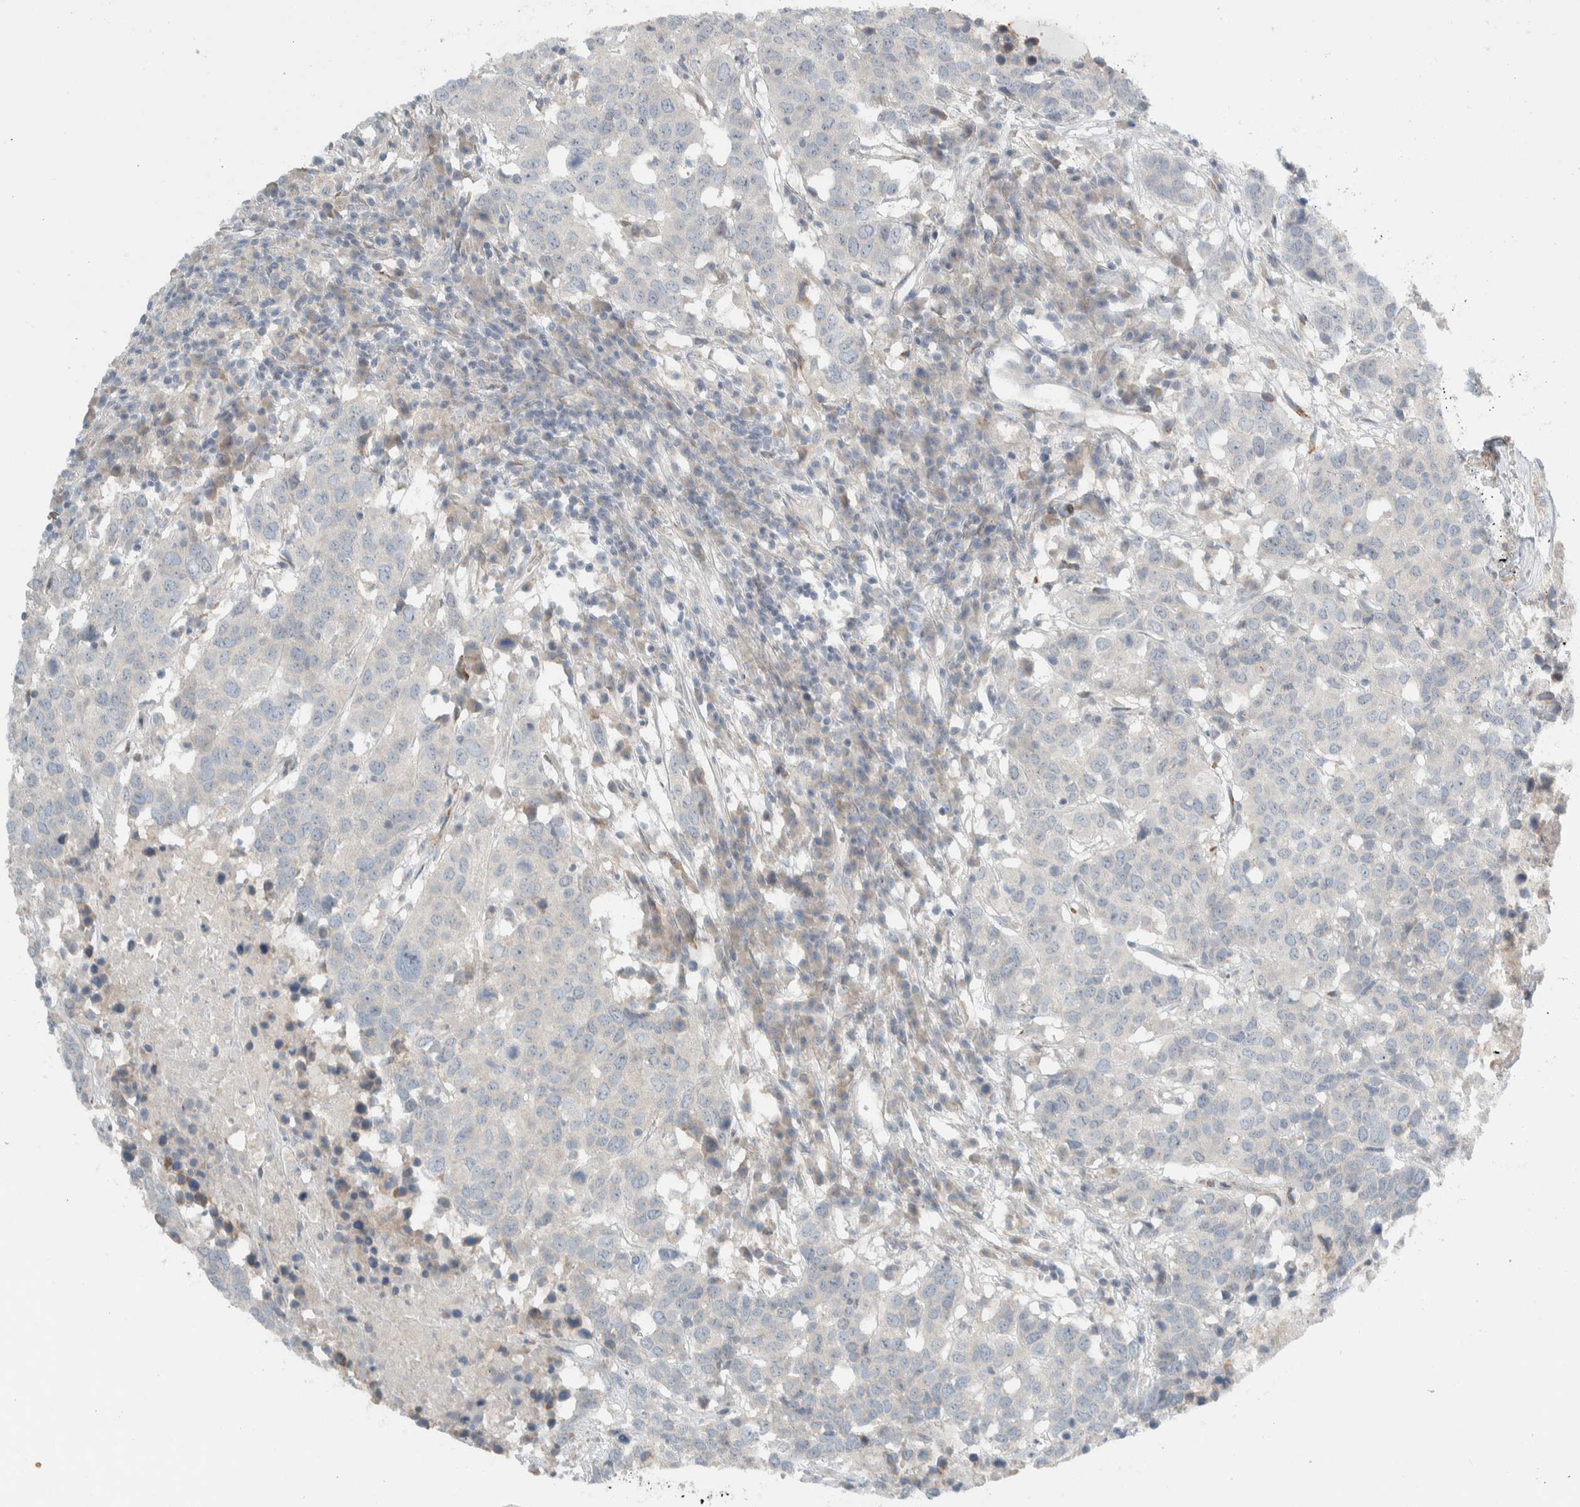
{"staining": {"intensity": "negative", "quantity": "none", "location": "none"}, "tissue": "head and neck cancer", "cell_type": "Tumor cells", "image_type": "cancer", "snomed": [{"axis": "morphology", "description": "Squamous cell carcinoma, NOS"}, {"axis": "topography", "description": "Head-Neck"}], "caption": "Squamous cell carcinoma (head and neck) stained for a protein using immunohistochemistry demonstrates no positivity tumor cells.", "gene": "HGS", "patient": {"sex": "male", "age": 66}}